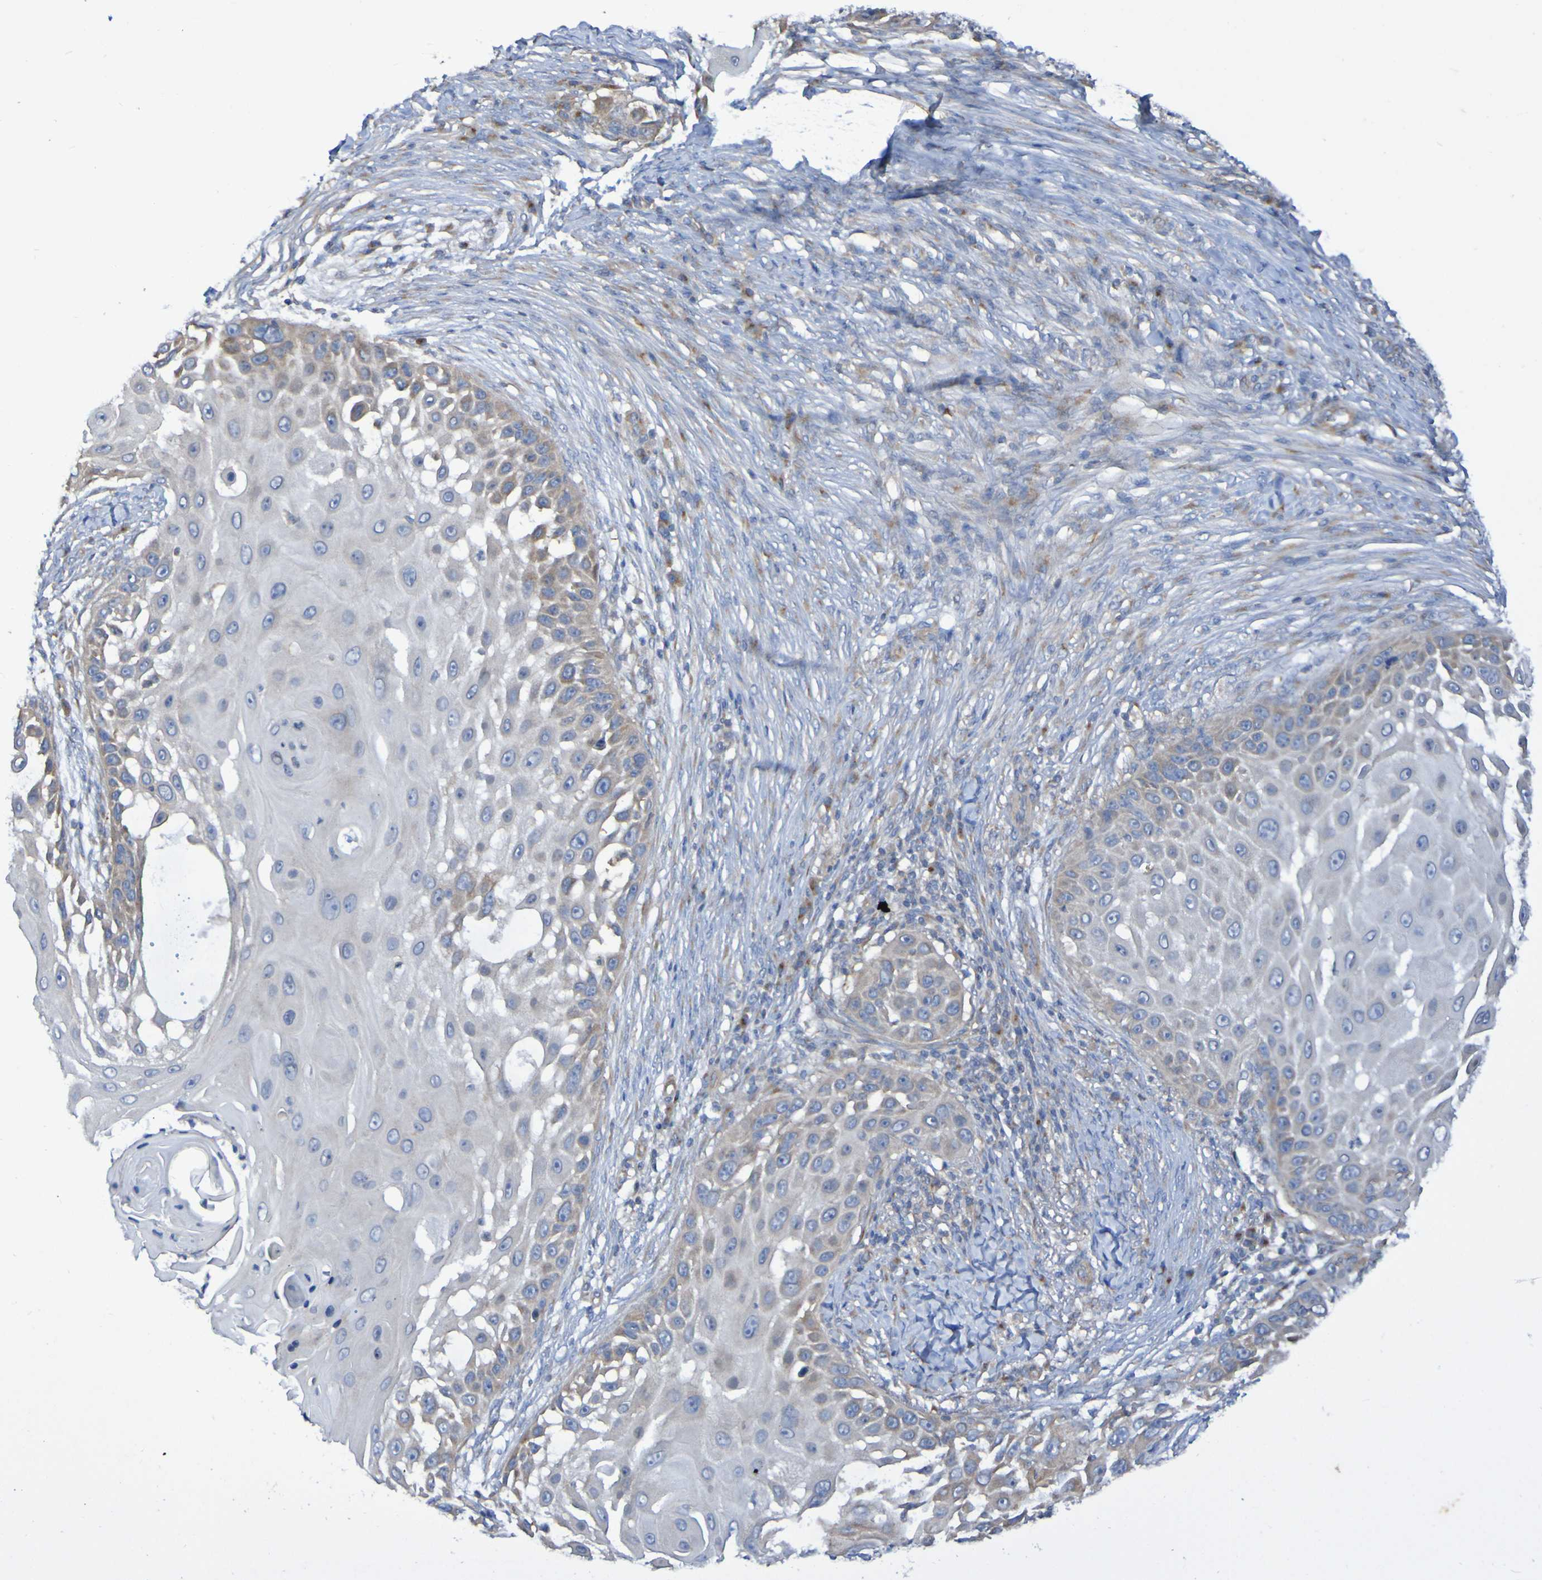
{"staining": {"intensity": "weak", "quantity": "<25%", "location": "cytoplasmic/membranous"}, "tissue": "skin cancer", "cell_type": "Tumor cells", "image_type": "cancer", "snomed": [{"axis": "morphology", "description": "Squamous cell carcinoma, NOS"}, {"axis": "topography", "description": "Skin"}], "caption": "An immunohistochemistry (IHC) micrograph of skin cancer is shown. There is no staining in tumor cells of skin cancer.", "gene": "LMBRD2", "patient": {"sex": "female", "age": 44}}